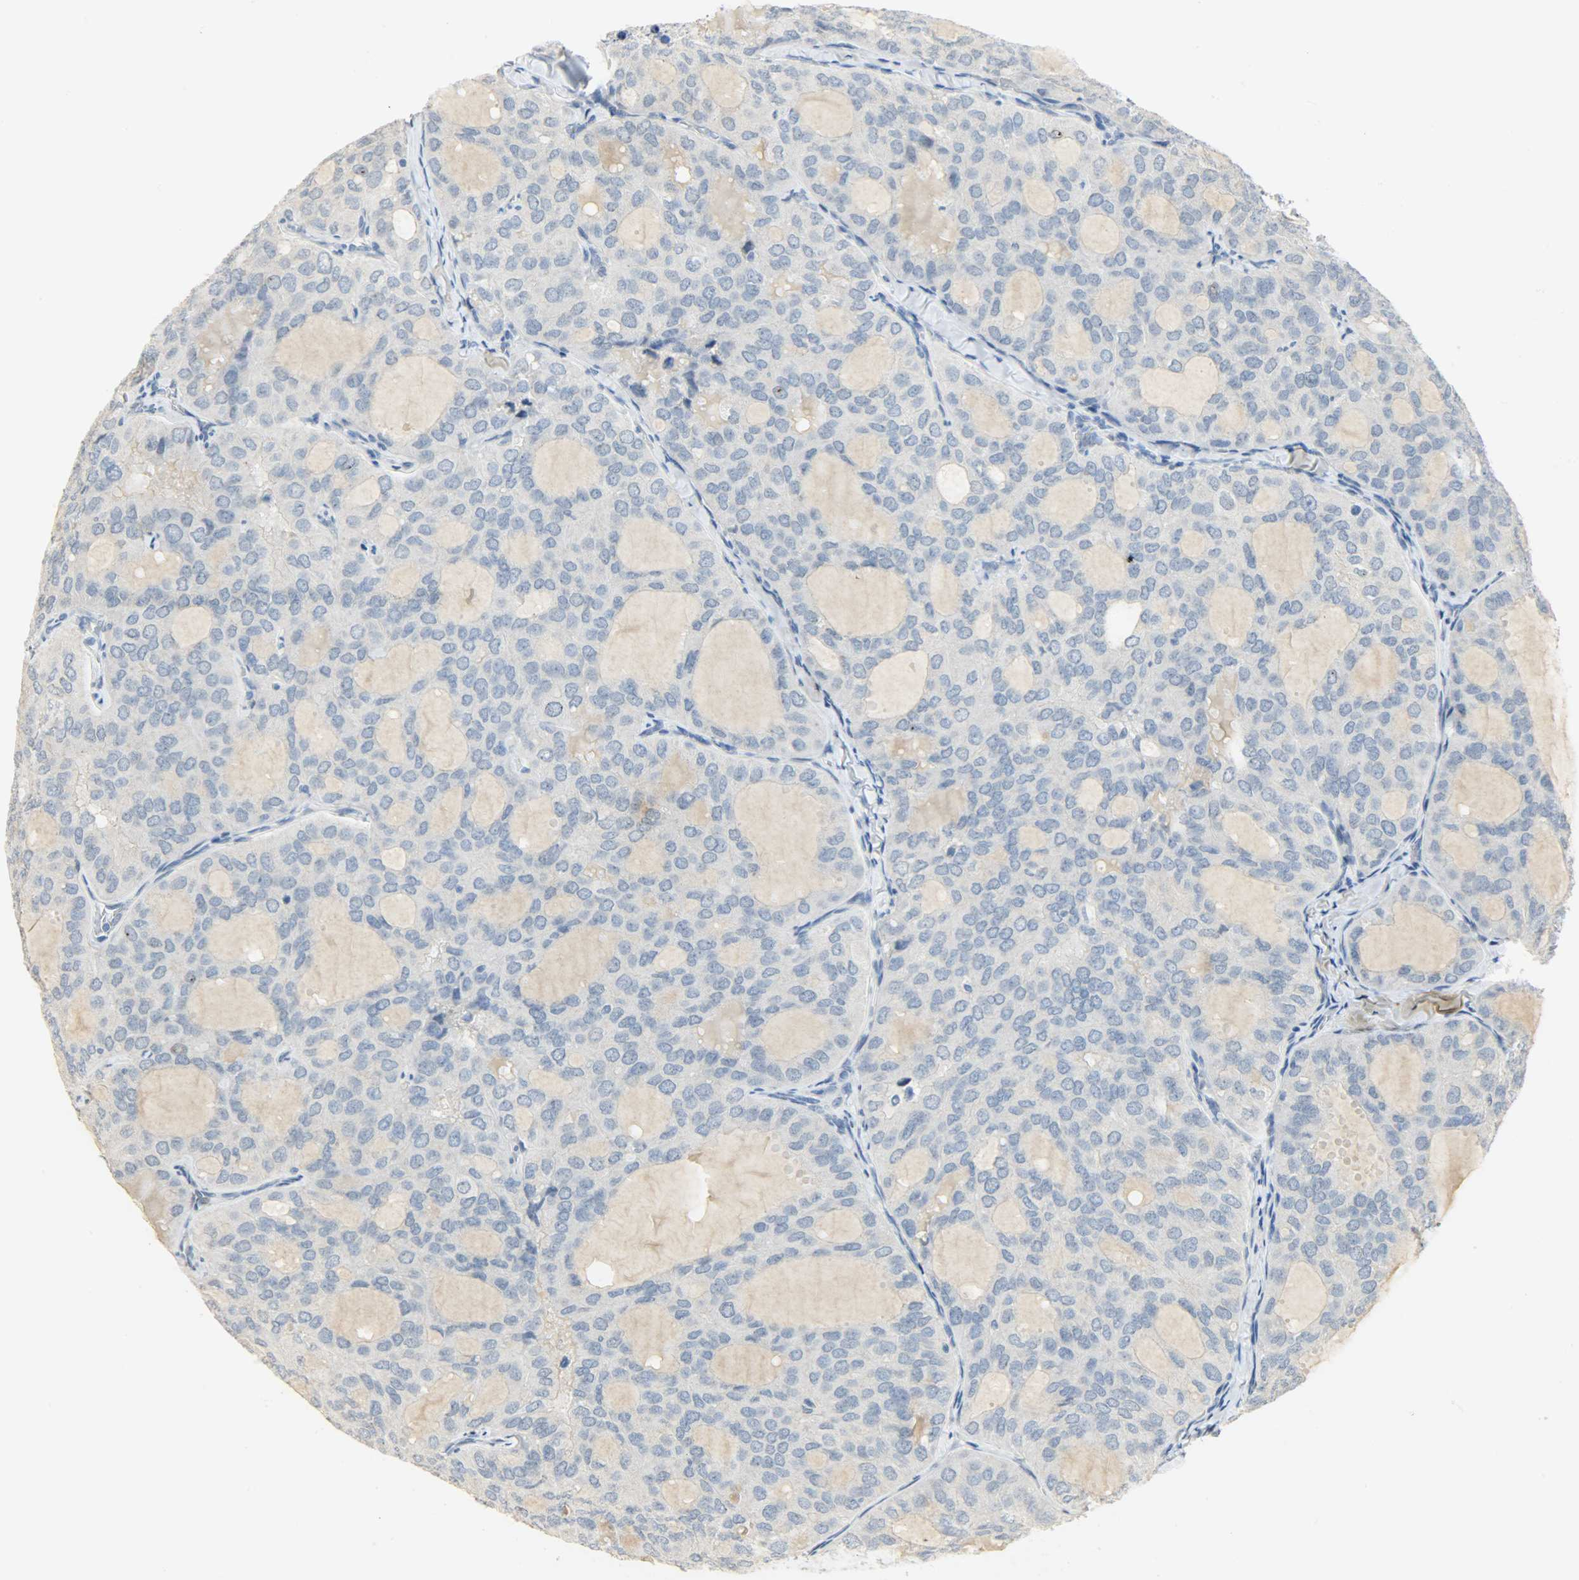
{"staining": {"intensity": "negative", "quantity": "none", "location": "none"}, "tissue": "thyroid cancer", "cell_type": "Tumor cells", "image_type": "cancer", "snomed": [{"axis": "morphology", "description": "Follicular adenoma carcinoma, NOS"}, {"axis": "topography", "description": "Thyroid gland"}], "caption": "Image shows no significant protein positivity in tumor cells of thyroid cancer.", "gene": "DNAJB6", "patient": {"sex": "male", "age": 75}}